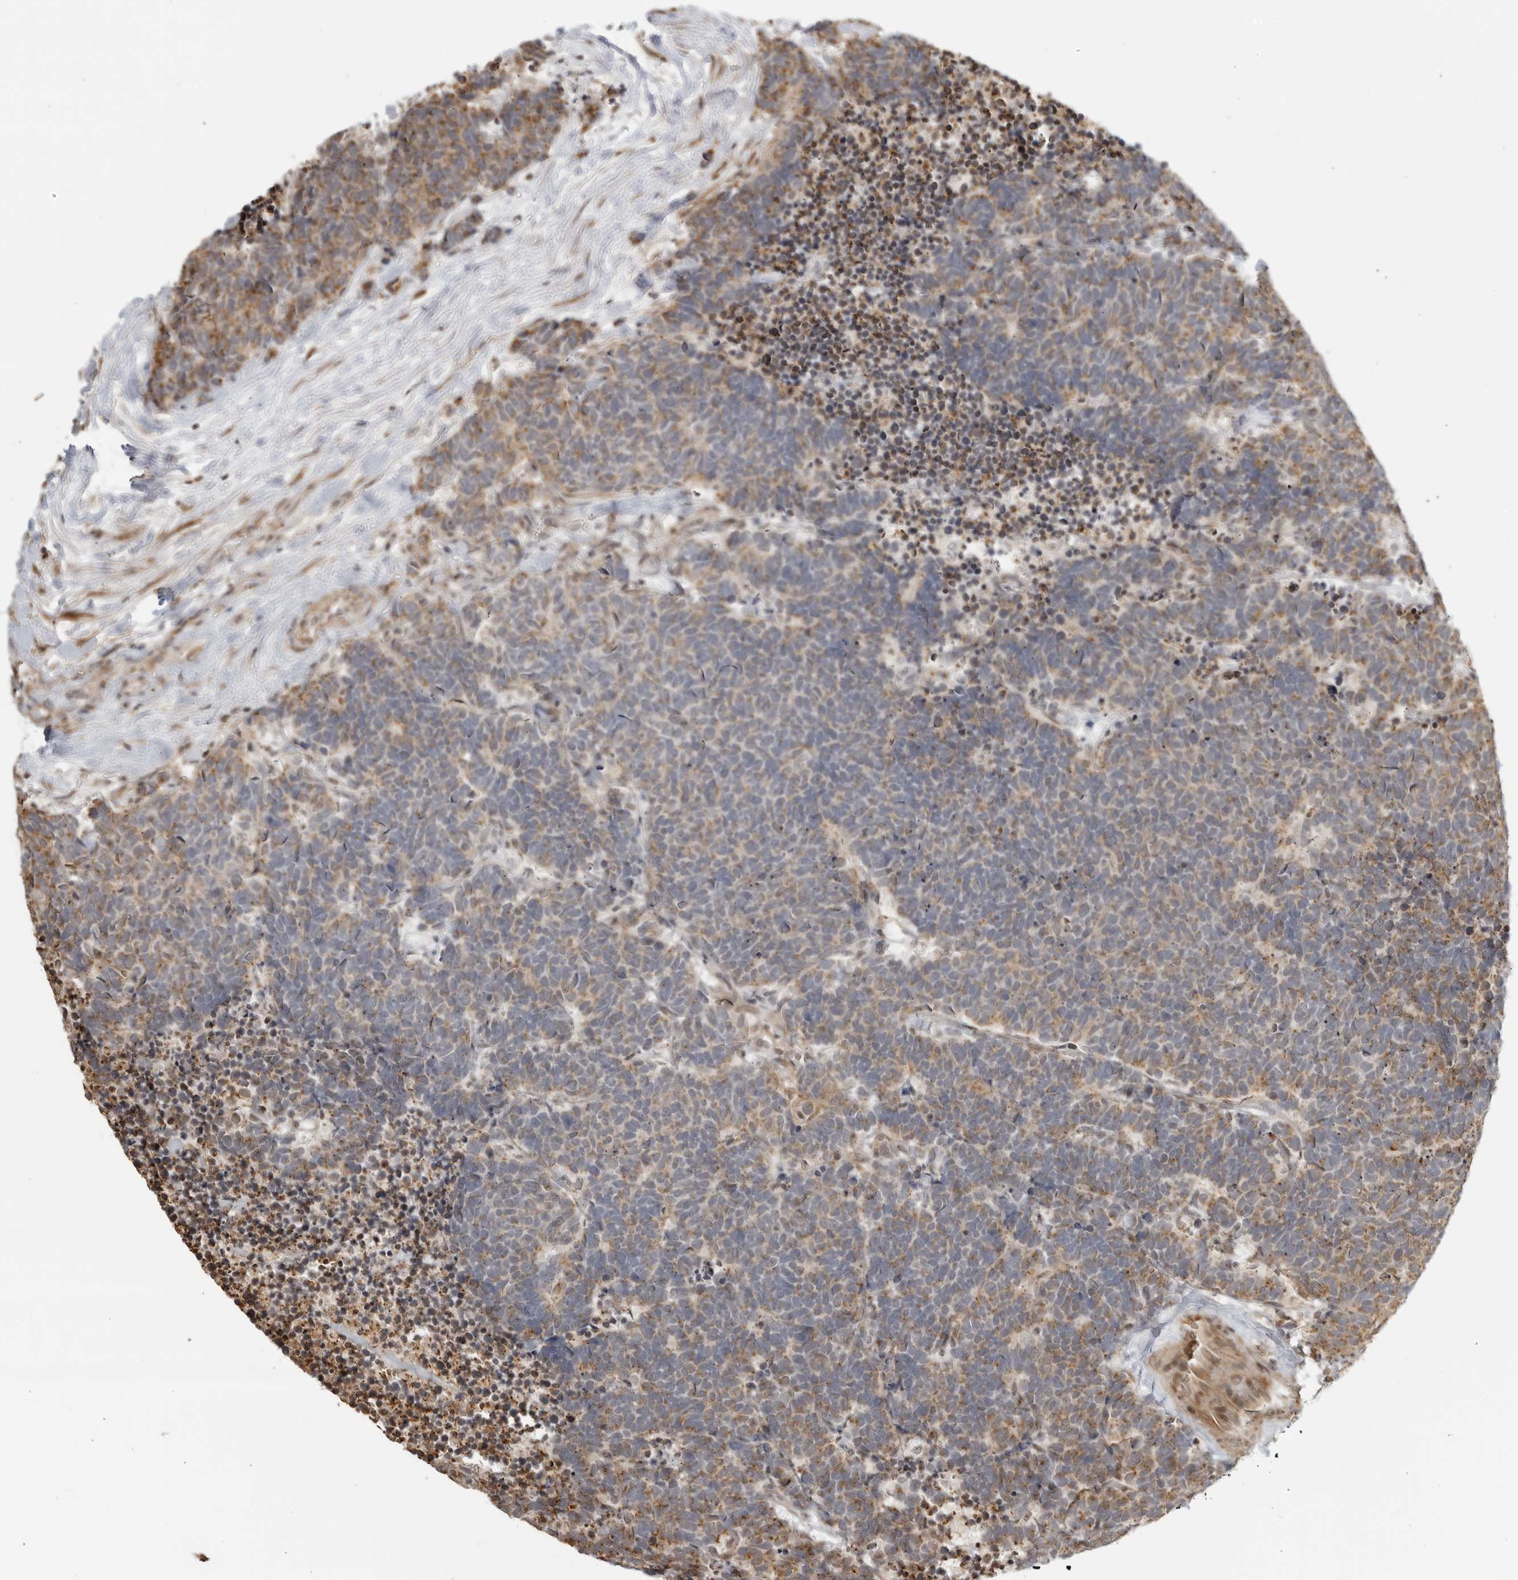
{"staining": {"intensity": "moderate", "quantity": "<25%", "location": "cytoplasmic/membranous"}, "tissue": "carcinoid", "cell_type": "Tumor cells", "image_type": "cancer", "snomed": [{"axis": "morphology", "description": "Carcinoma, NOS"}, {"axis": "morphology", "description": "Carcinoid, malignant, NOS"}, {"axis": "topography", "description": "Urinary bladder"}], "caption": "Tumor cells show moderate cytoplasmic/membranous positivity in about <25% of cells in carcinoid.", "gene": "TCF21", "patient": {"sex": "male", "age": 57}}